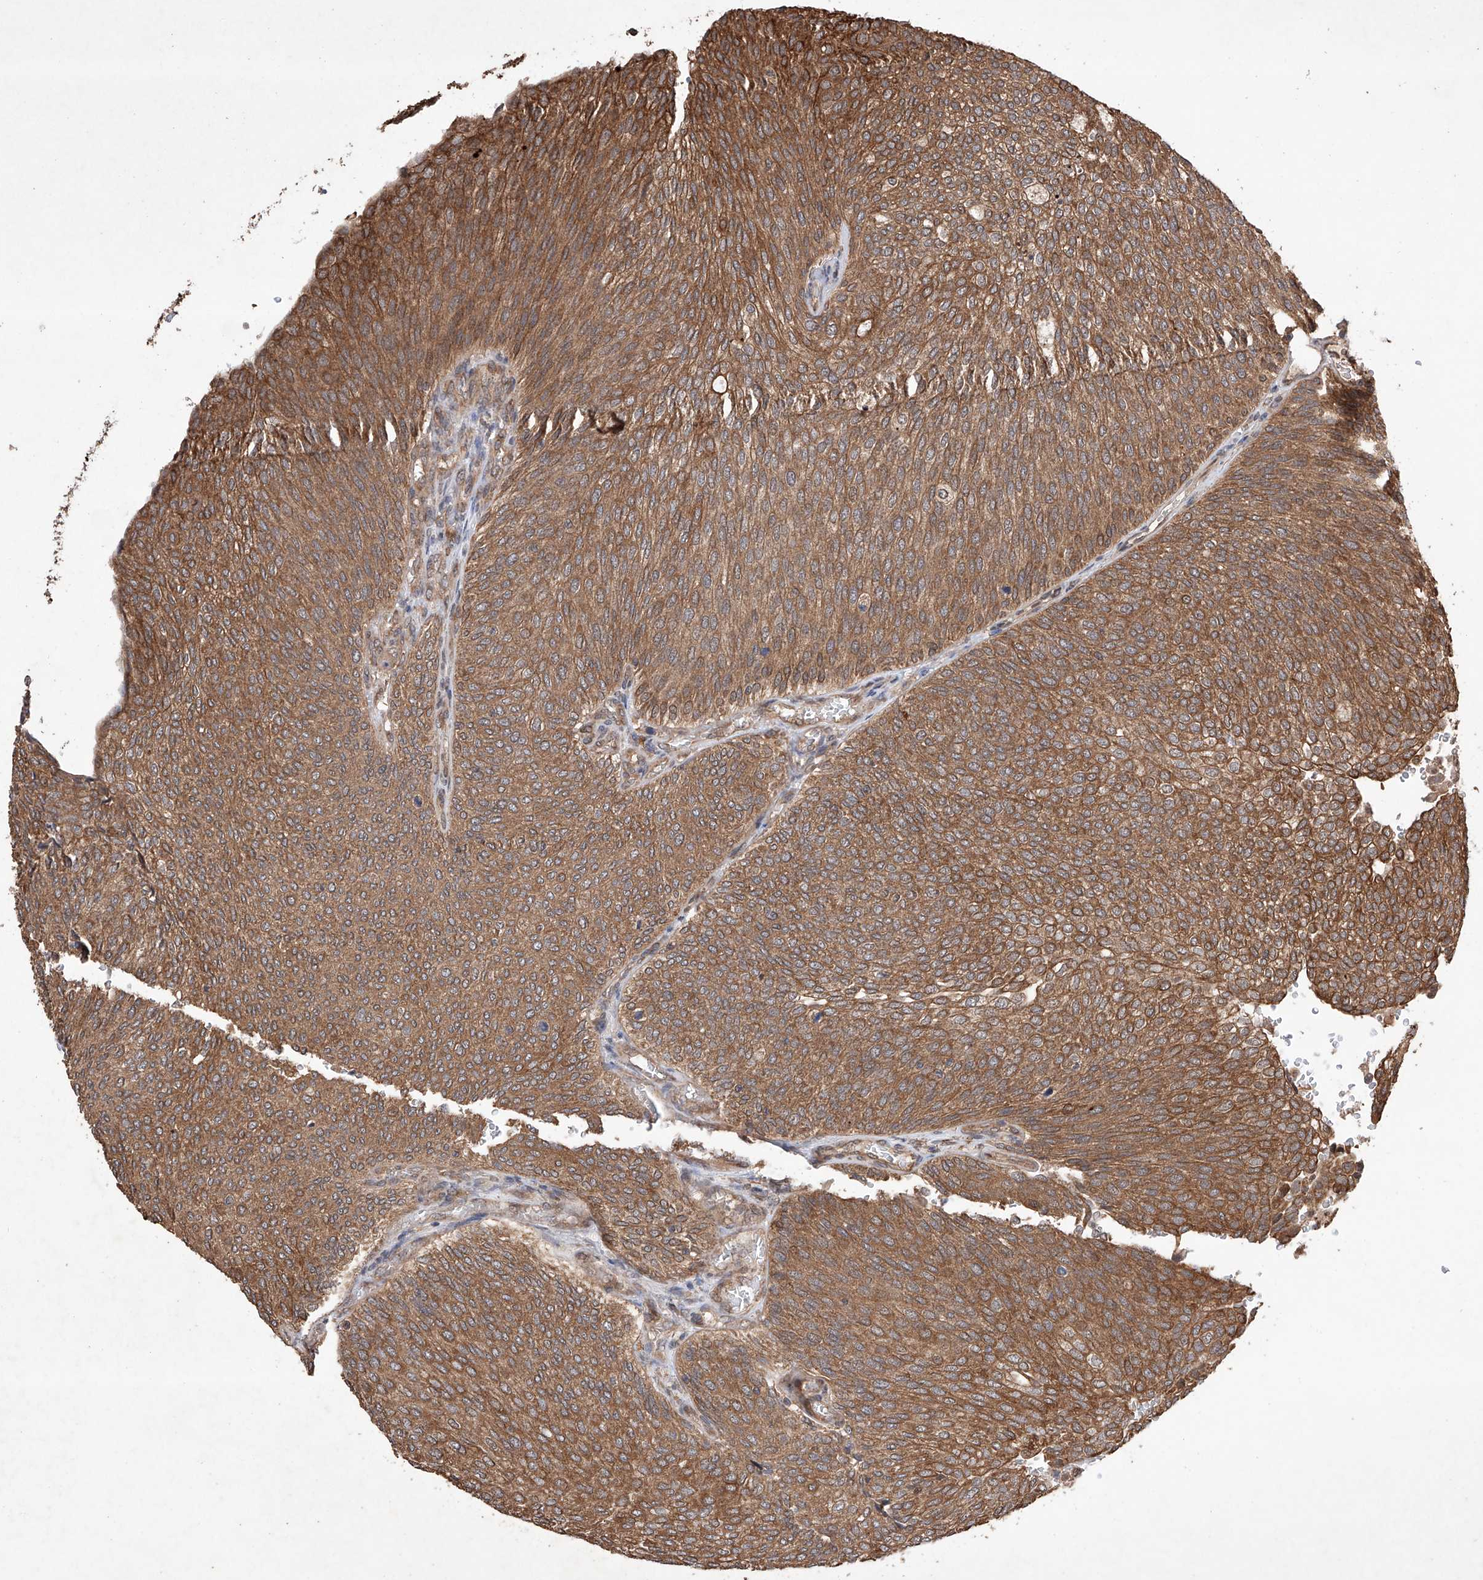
{"staining": {"intensity": "moderate", "quantity": ">75%", "location": "cytoplasmic/membranous"}, "tissue": "urothelial cancer", "cell_type": "Tumor cells", "image_type": "cancer", "snomed": [{"axis": "morphology", "description": "Urothelial carcinoma, Low grade"}, {"axis": "topography", "description": "Urinary bladder"}], "caption": "Protein staining of urothelial cancer tissue demonstrates moderate cytoplasmic/membranous positivity in about >75% of tumor cells. (Brightfield microscopy of DAB IHC at high magnification).", "gene": "LURAP1", "patient": {"sex": "female", "age": 79}}